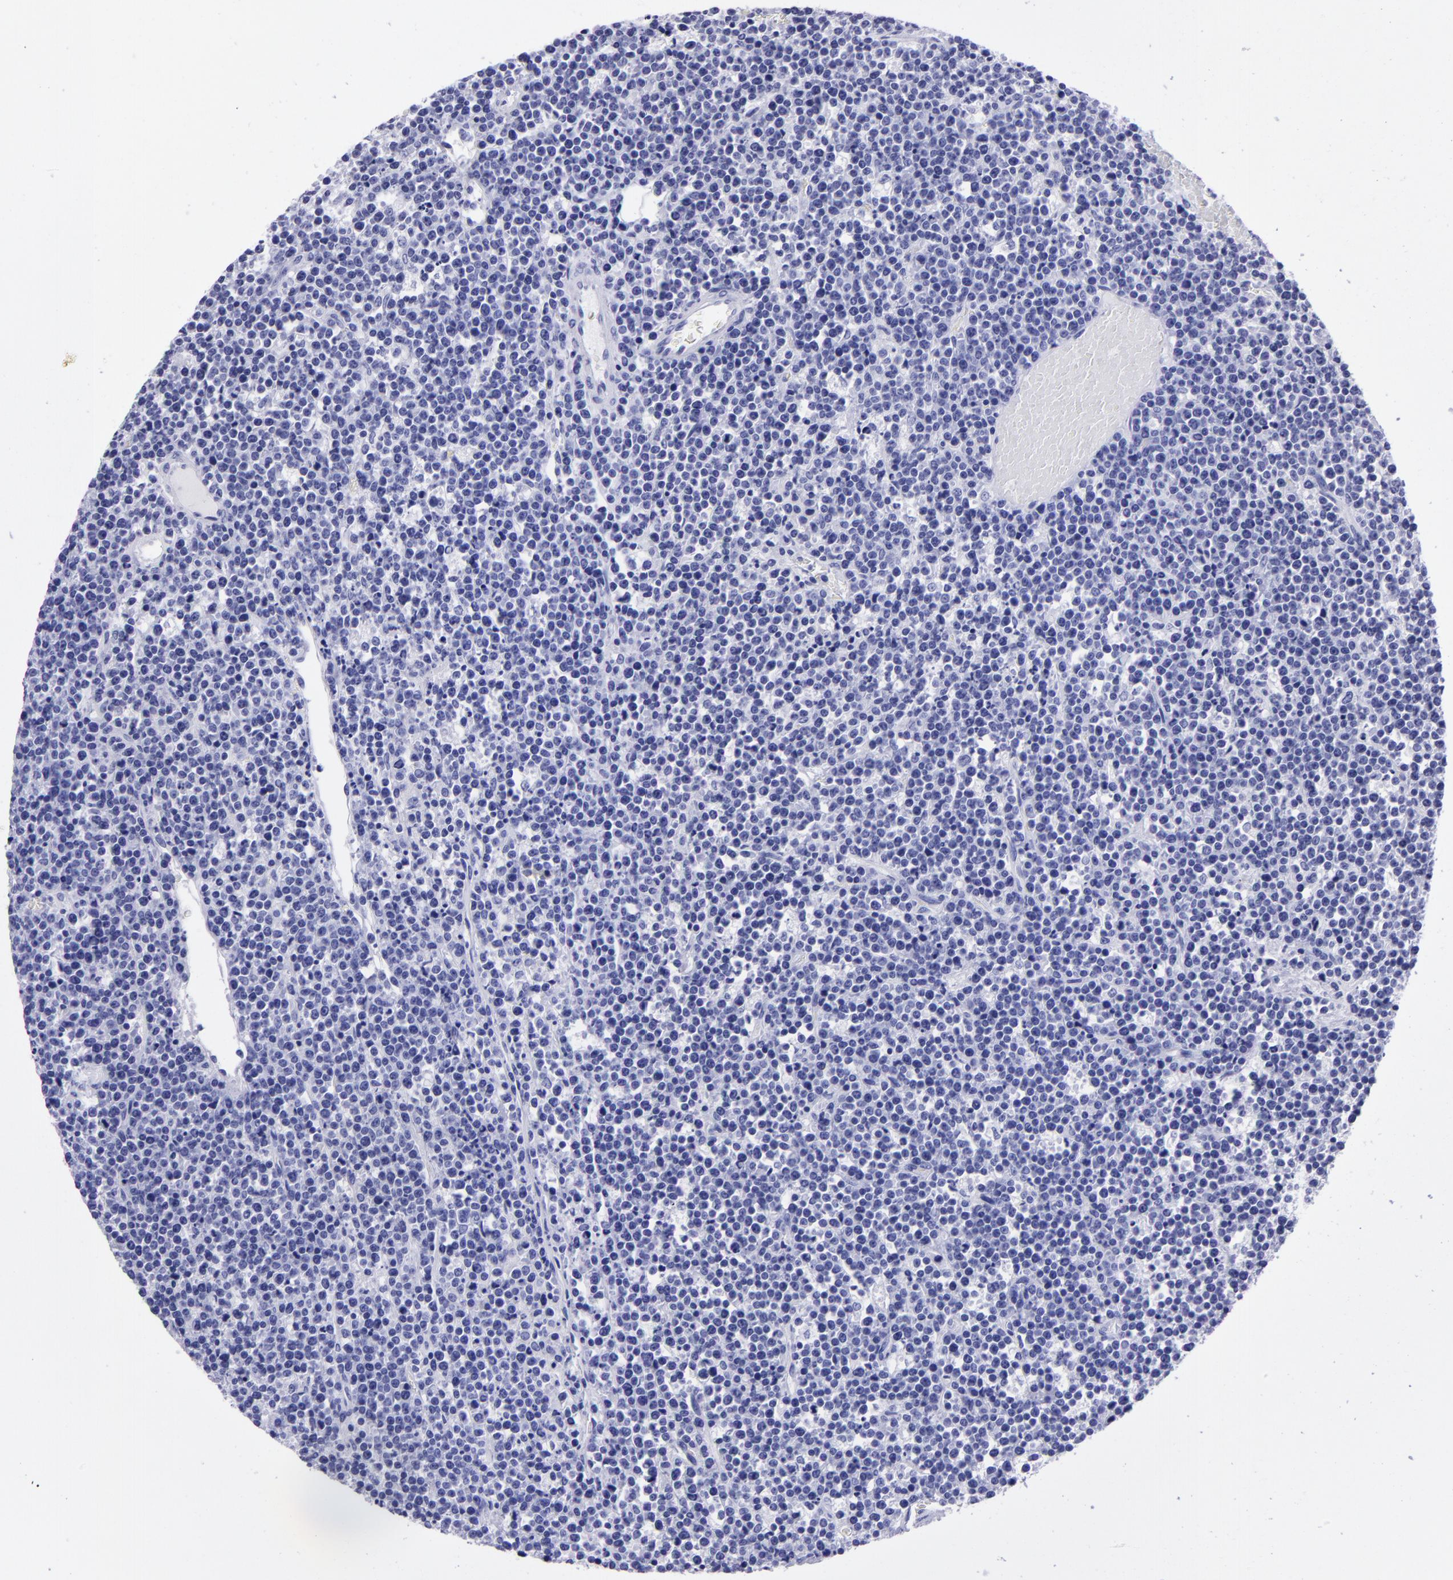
{"staining": {"intensity": "negative", "quantity": "none", "location": "none"}, "tissue": "lymphoma", "cell_type": "Tumor cells", "image_type": "cancer", "snomed": [{"axis": "morphology", "description": "Malignant lymphoma, non-Hodgkin's type, High grade"}, {"axis": "topography", "description": "Ovary"}], "caption": "Lymphoma was stained to show a protein in brown. There is no significant staining in tumor cells.", "gene": "TYRP1", "patient": {"sex": "female", "age": 56}}